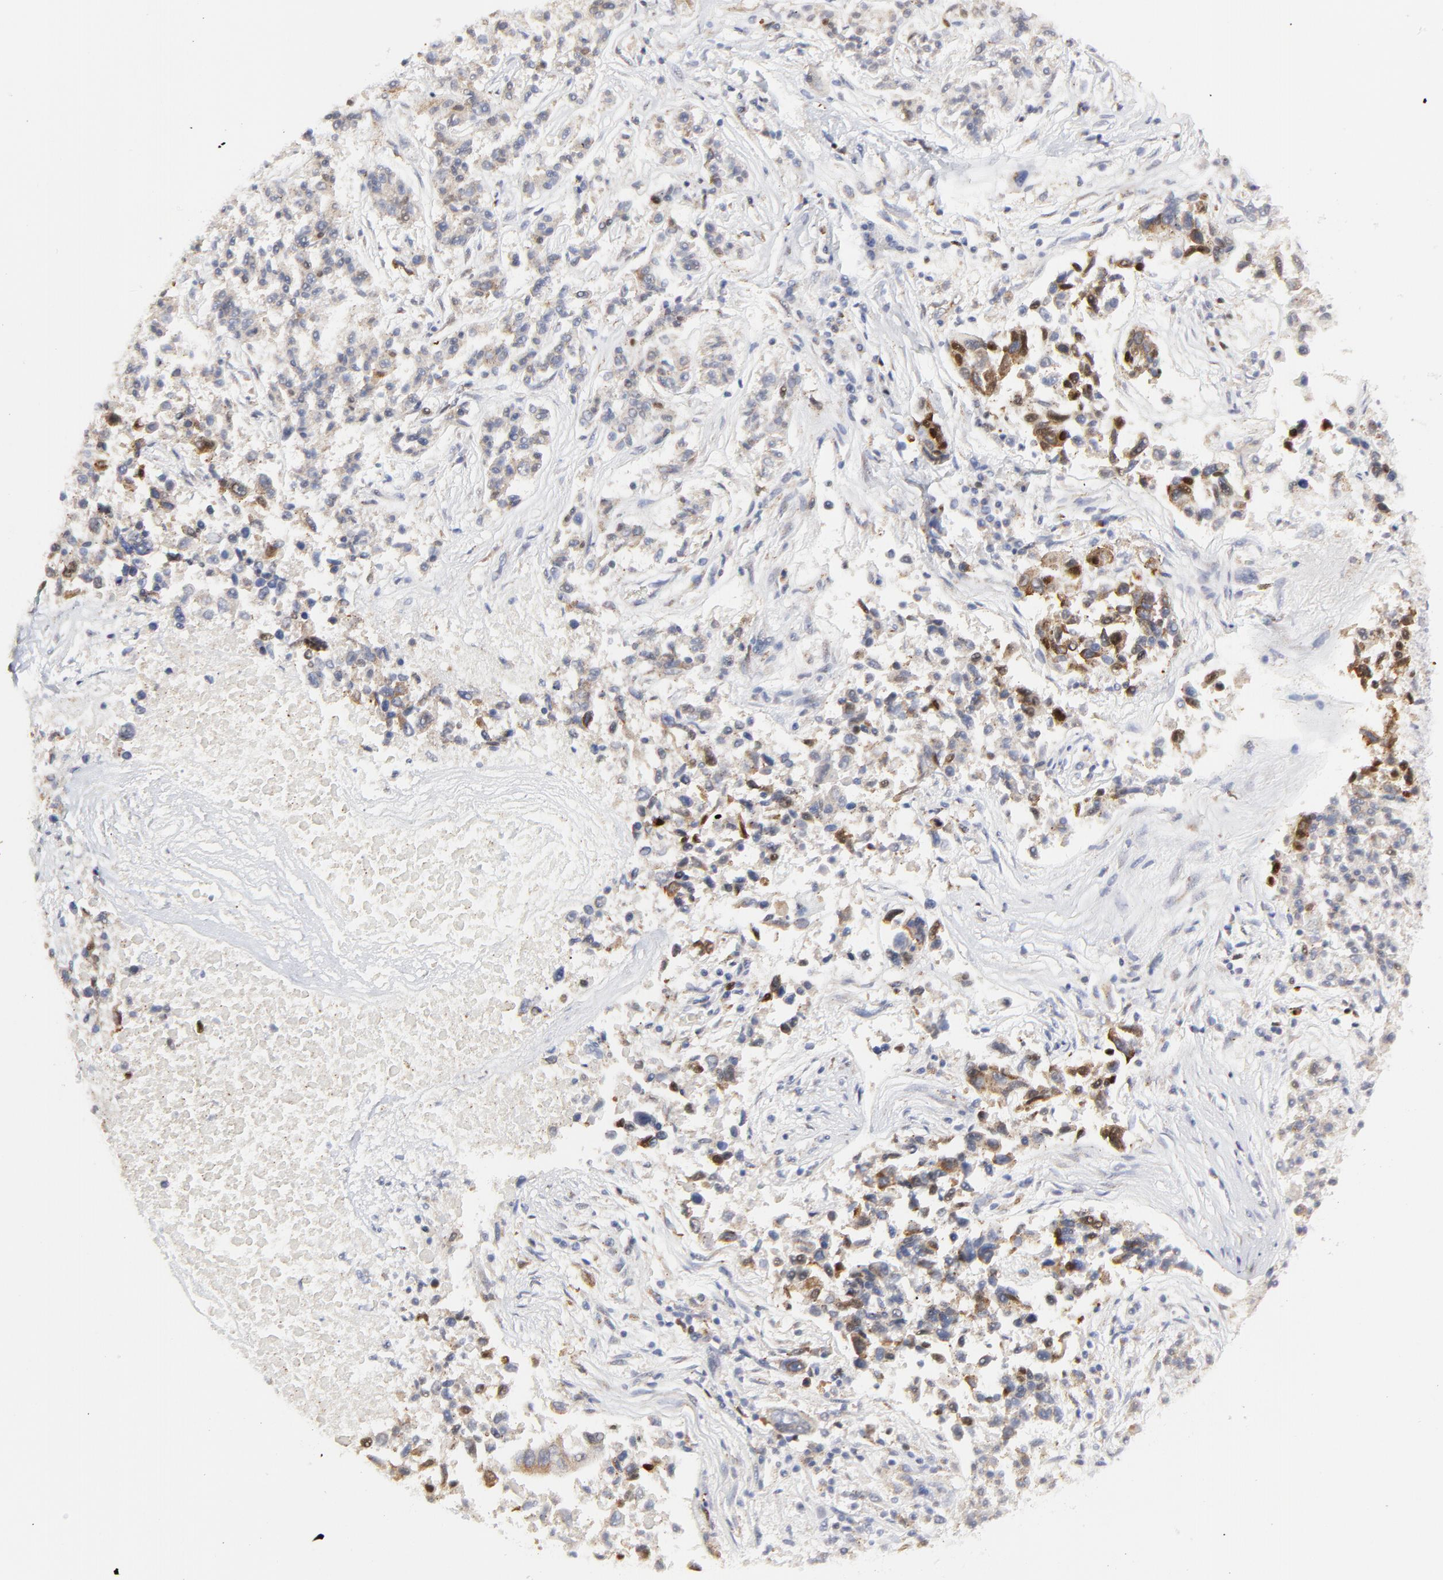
{"staining": {"intensity": "weak", "quantity": "<25%", "location": "cytoplasmic/membranous"}, "tissue": "lung cancer", "cell_type": "Tumor cells", "image_type": "cancer", "snomed": [{"axis": "morphology", "description": "Adenocarcinoma, NOS"}, {"axis": "topography", "description": "Lung"}], "caption": "IHC photomicrograph of neoplastic tissue: human adenocarcinoma (lung) stained with DAB exhibits no significant protein staining in tumor cells.", "gene": "NCAPH", "patient": {"sex": "male", "age": 84}}